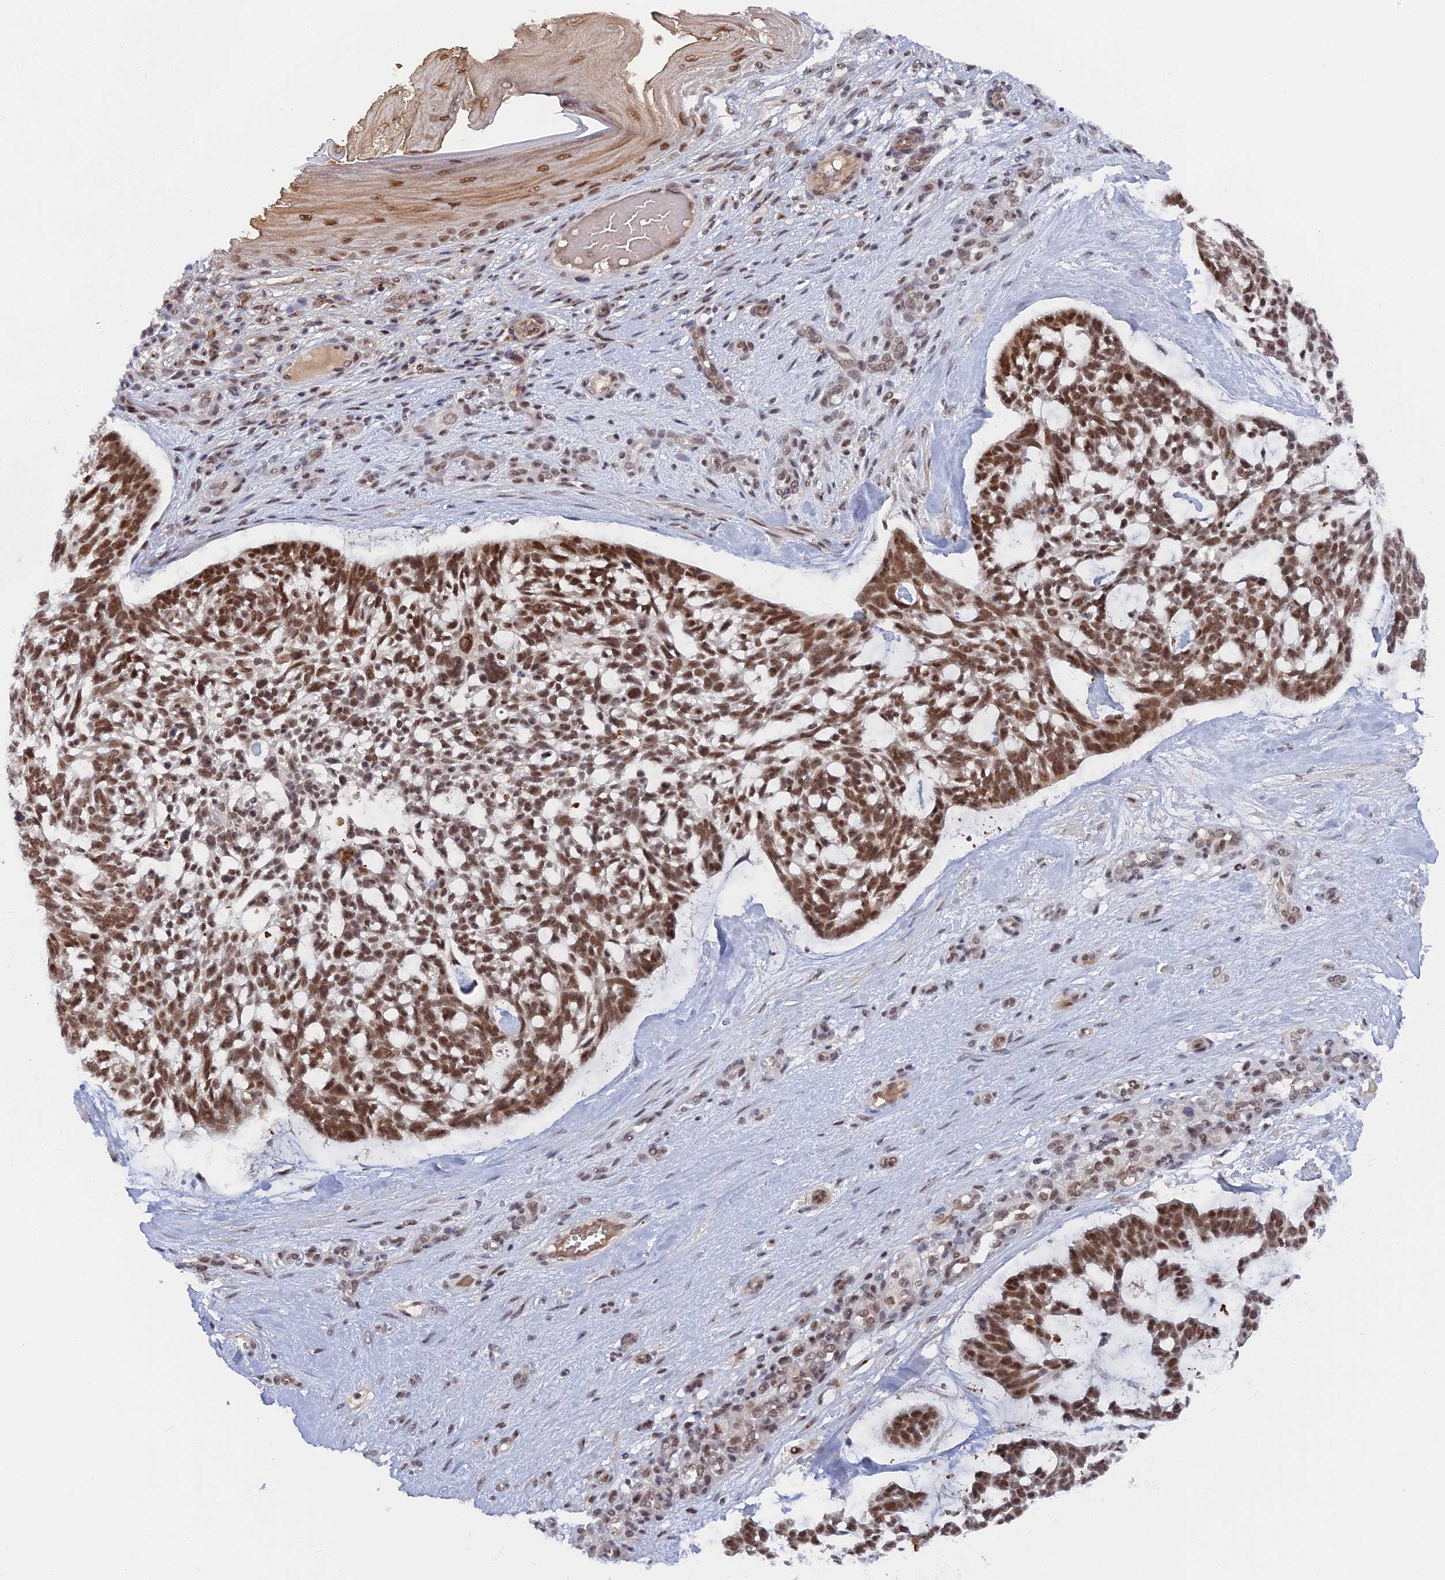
{"staining": {"intensity": "strong", "quantity": ">75%", "location": "nuclear"}, "tissue": "skin cancer", "cell_type": "Tumor cells", "image_type": "cancer", "snomed": [{"axis": "morphology", "description": "Basal cell carcinoma"}, {"axis": "topography", "description": "Skin"}], "caption": "IHC of basal cell carcinoma (skin) demonstrates high levels of strong nuclear expression in about >75% of tumor cells.", "gene": "CCDC85A", "patient": {"sex": "male", "age": 88}}